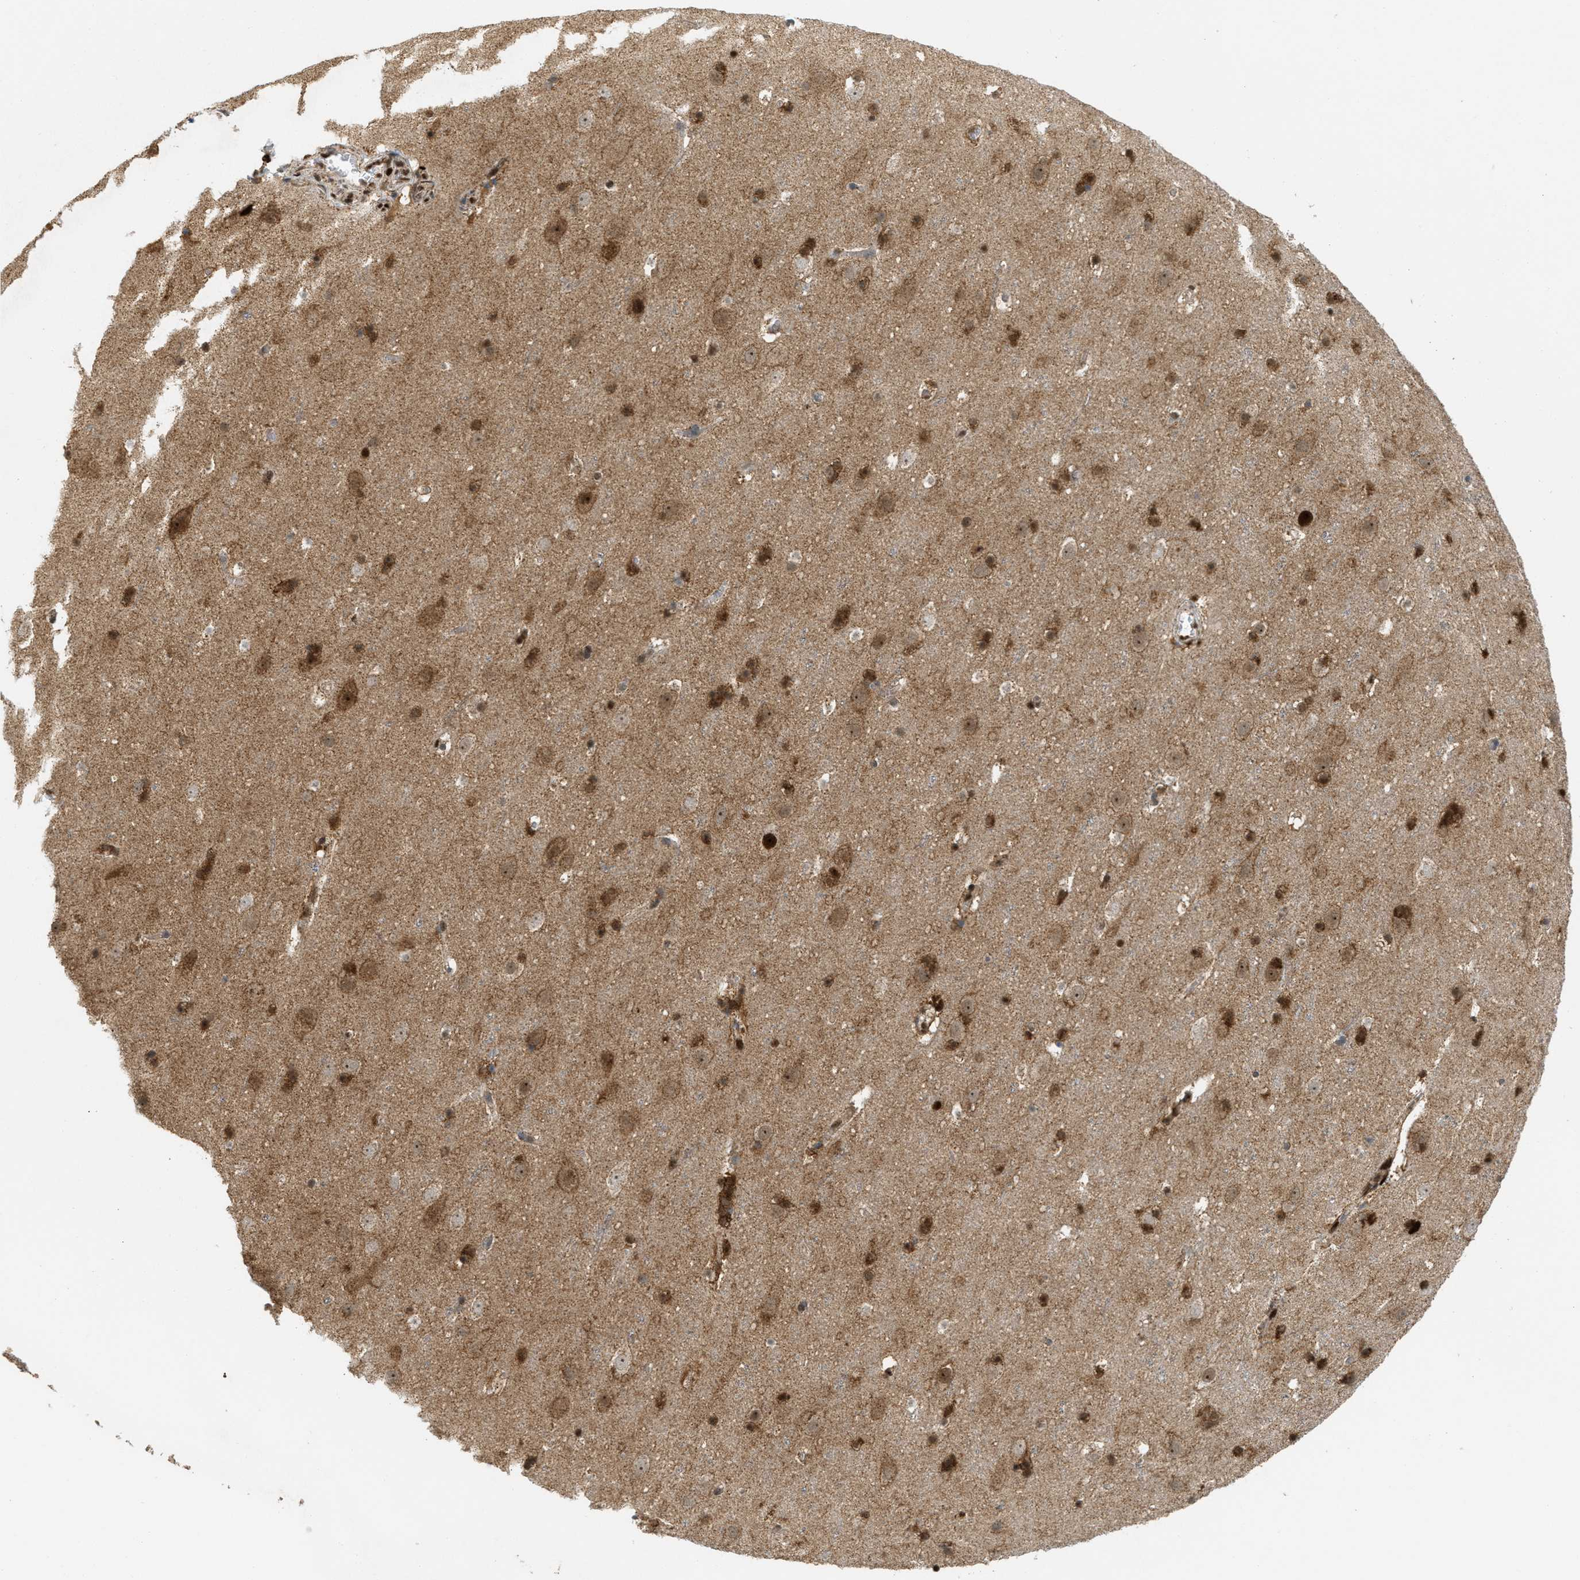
{"staining": {"intensity": "strong", "quantity": "25%-75%", "location": "cytoplasmic/membranous,nuclear"}, "tissue": "cerebral cortex", "cell_type": "Endothelial cells", "image_type": "normal", "snomed": [{"axis": "morphology", "description": "Normal tissue, NOS"}, {"axis": "topography", "description": "Cerebral cortex"}], "caption": "This is a micrograph of immunohistochemistry (IHC) staining of benign cerebral cortex, which shows strong positivity in the cytoplasmic/membranous,nuclear of endothelial cells.", "gene": "TLK1", "patient": {"sex": "male", "age": 45}}